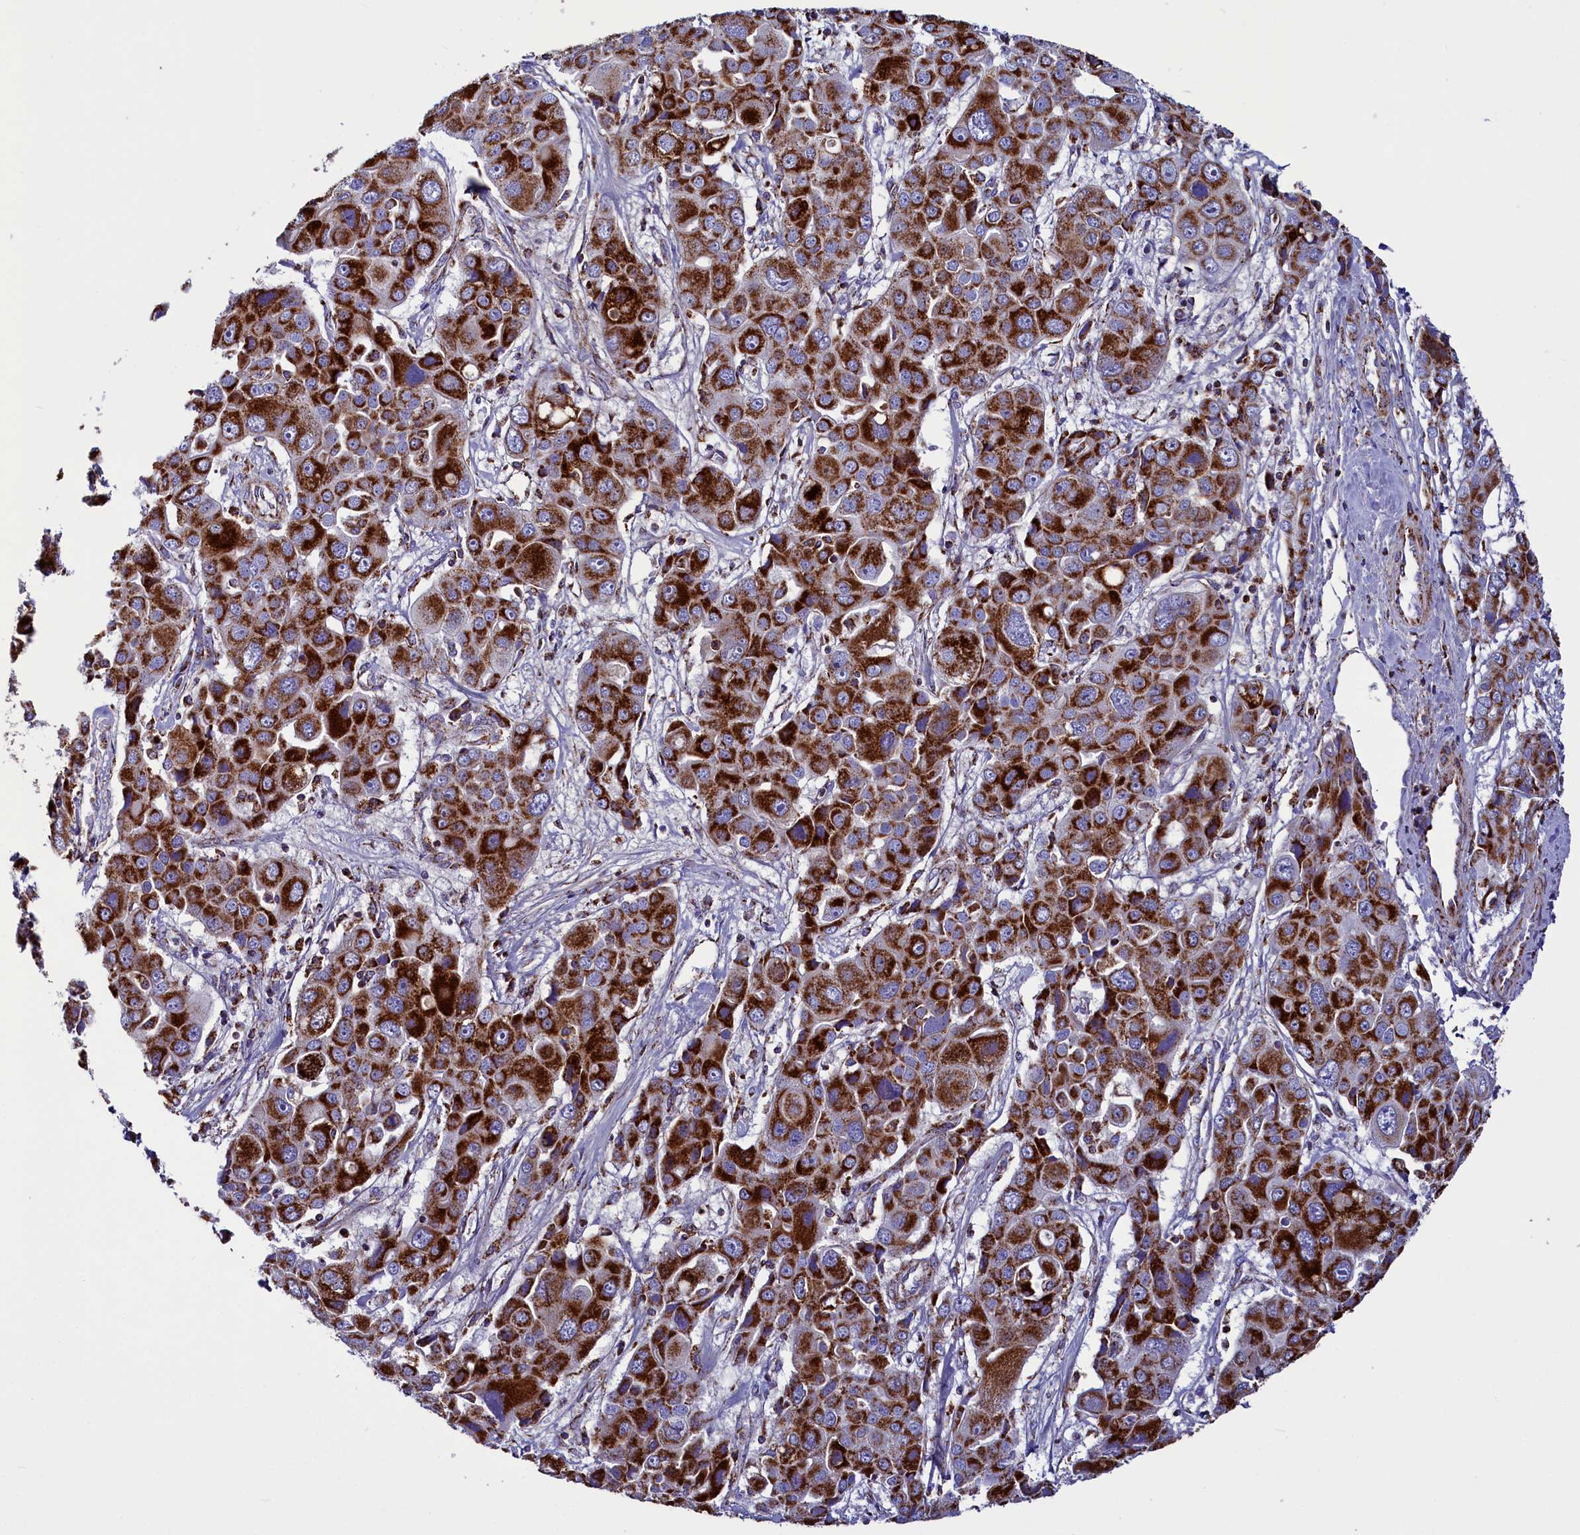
{"staining": {"intensity": "strong", "quantity": ">75%", "location": "cytoplasmic/membranous"}, "tissue": "liver cancer", "cell_type": "Tumor cells", "image_type": "cancer", "snomed": [{"axis": "morphology", "description": "Cholangiocarcinoma"}, {"axis": "topography", "description": "Liver"}], "caption": "Liver cancer (cholangiocarcinoma) stained with DAB (3,3'-diaminobenzidine) IHC demonstrates high levels of strong cytoplasmic/membranous expression in approximately >75% of tumor cells. The staining is performed using DAB (3,3'-diaminobenzidine) brown chromogen to label protein expression. The nuclei are counter-stained blue using hematoxylin.", "gene": "SLC39A3", "patient": {"sex": "male", "age": 67}}